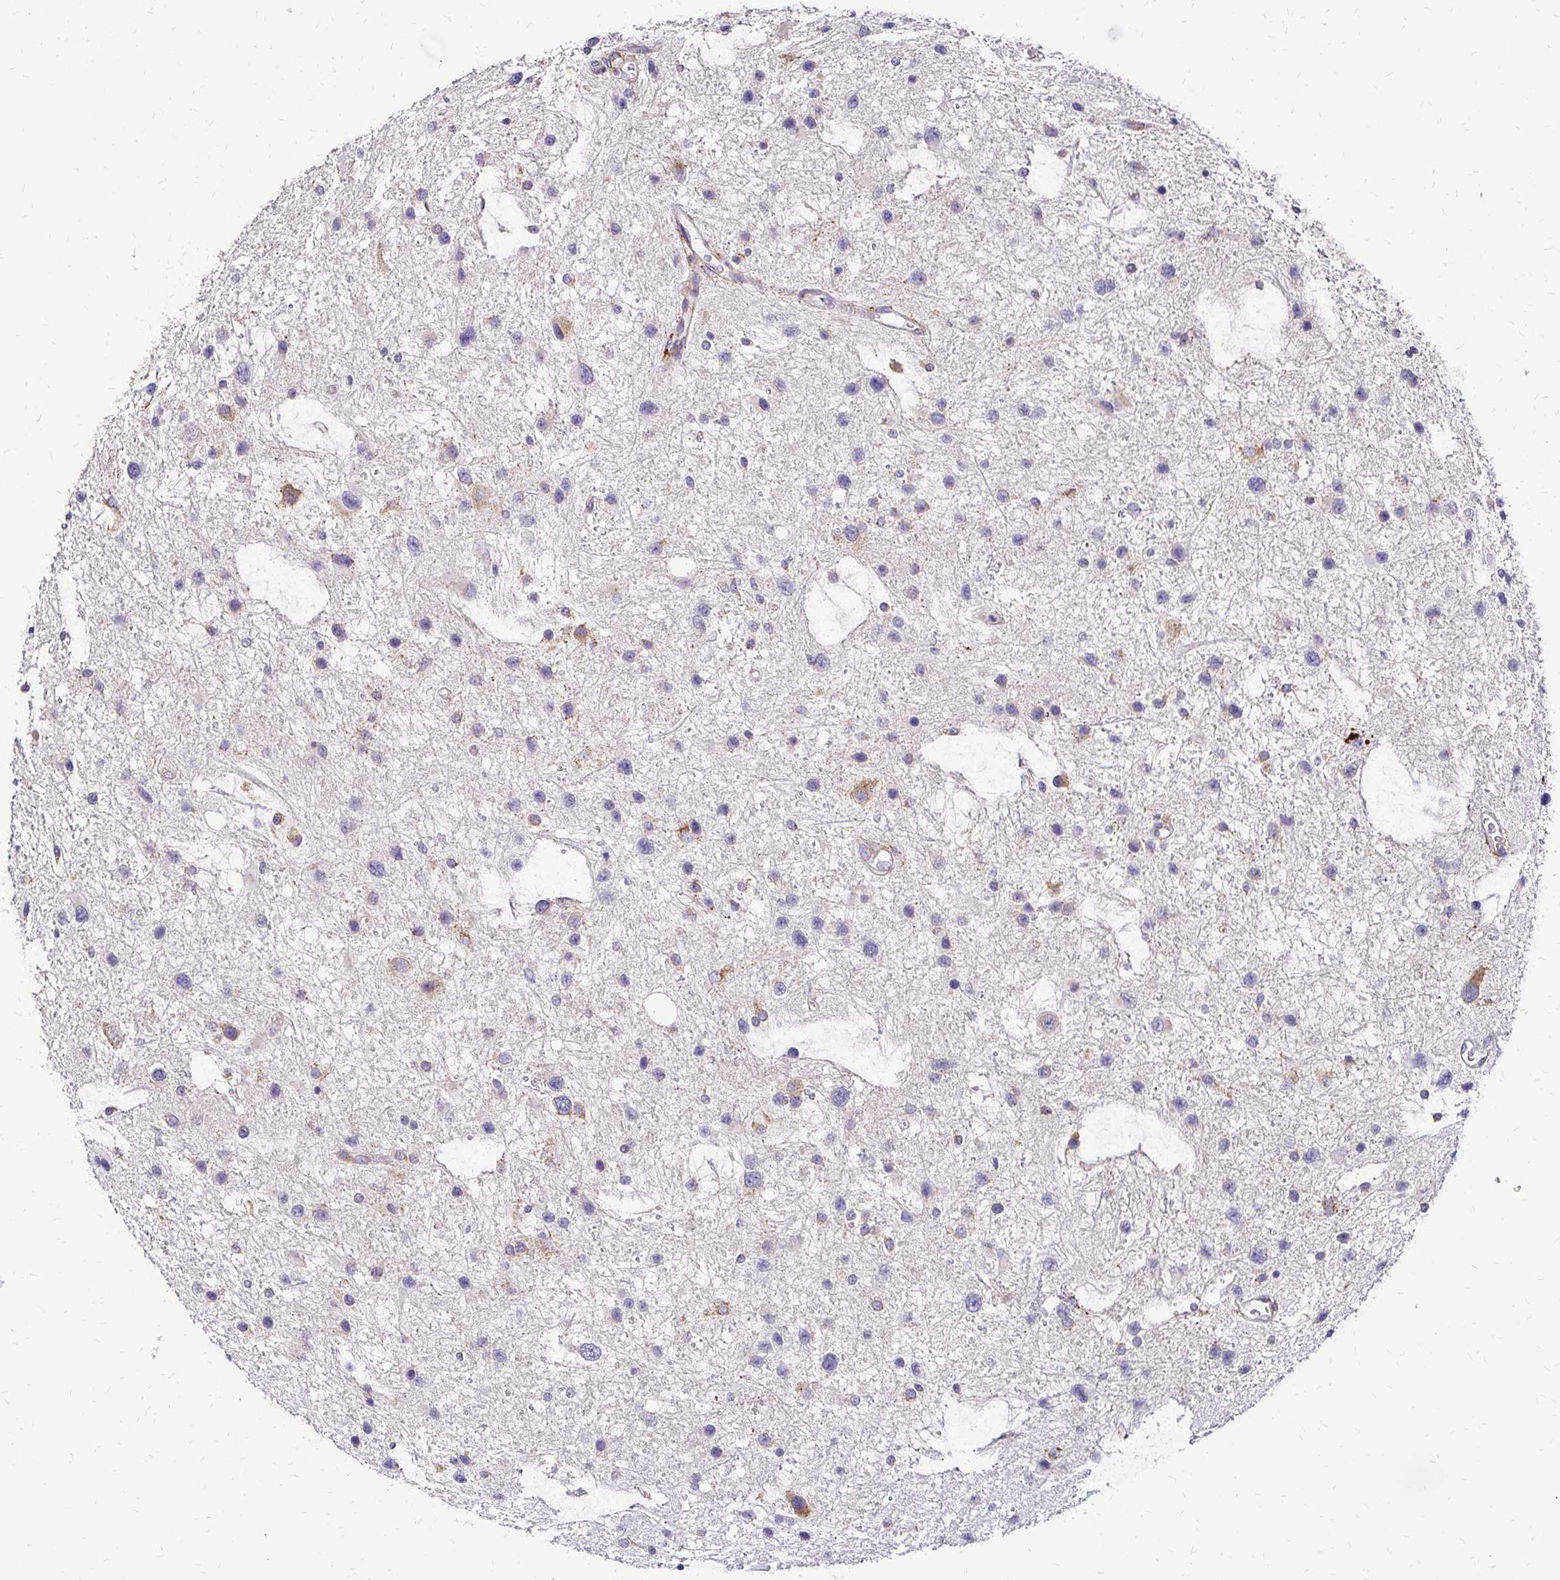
{"staining": {"intensity": "negative", "quantity": "none", "location": "none"}, "tissue": "glioma", "cell_type": "Tumor cells", "image_type": "cancer", "snomed": [{"axis": "morphology", "description": "Glioma, malignant, Low grade"}, {"axis": "topography", "description": "Brain"}], "caption": "Tumor cells are negative for brown protein staining in malignant glioma (low-grade). The staining was performed using DAB (3,3'-diaminobenzidine) to visualize the protein expression in brown, while the nuclei were stained in blue with hematoxylin (Magnification: 20x).", "gene": "IDUA", "patient": {"sex": "female", "age": 32}}